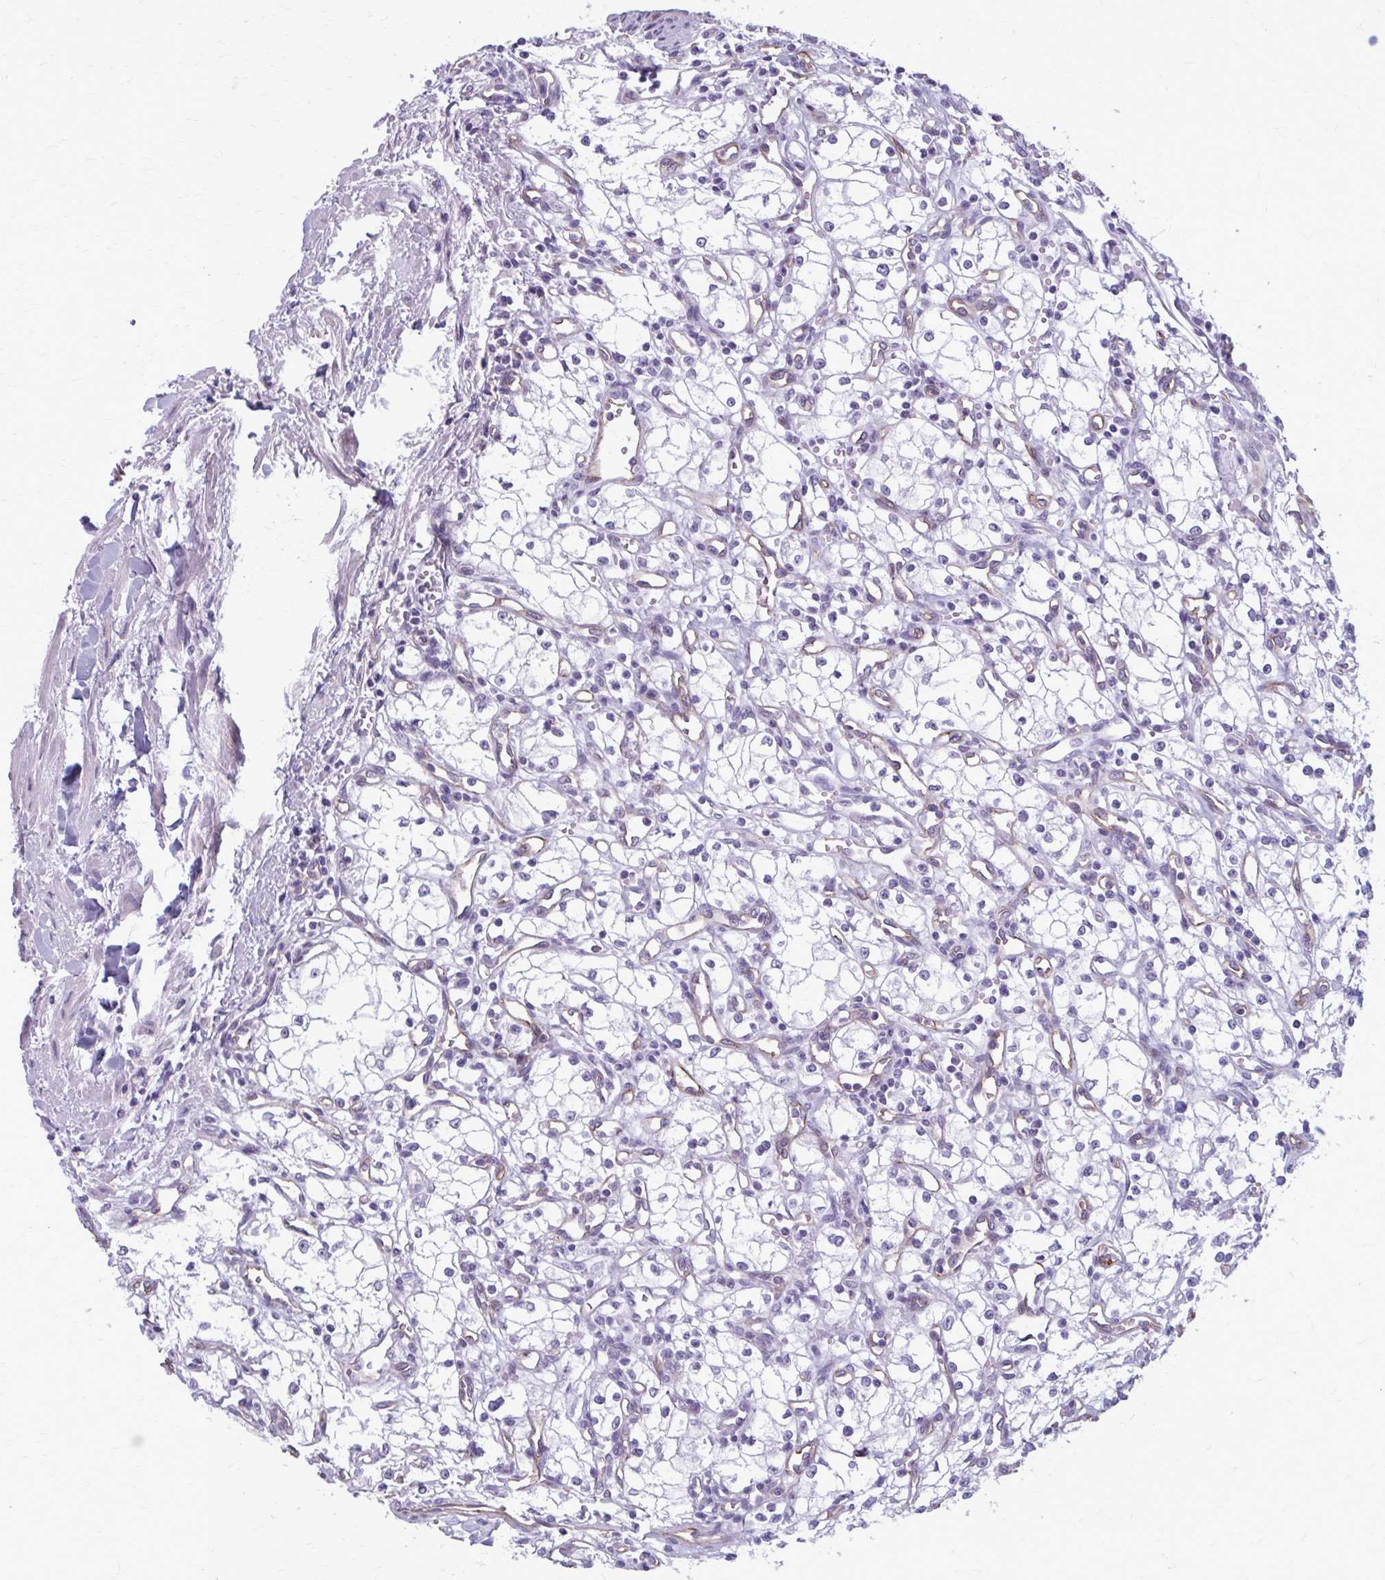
{"staining": {"intensity": "negative", "quantity": "none", "location": "none"}, "tissue": "renal cancer", "cell_type": "Tumor cells", "image_type": "cancer", "snomed": [{"axis": "morphology", "description": "Adenocarcinoma, NOS"}, {"axis": "topography", "description": "Kidney"}], "caption": "Tumor cells are negative for protein expression in human renal cancer (adenocarcinoma).", "gene": "CASQ2", "patient": {"sex": "male", "age": 59}}